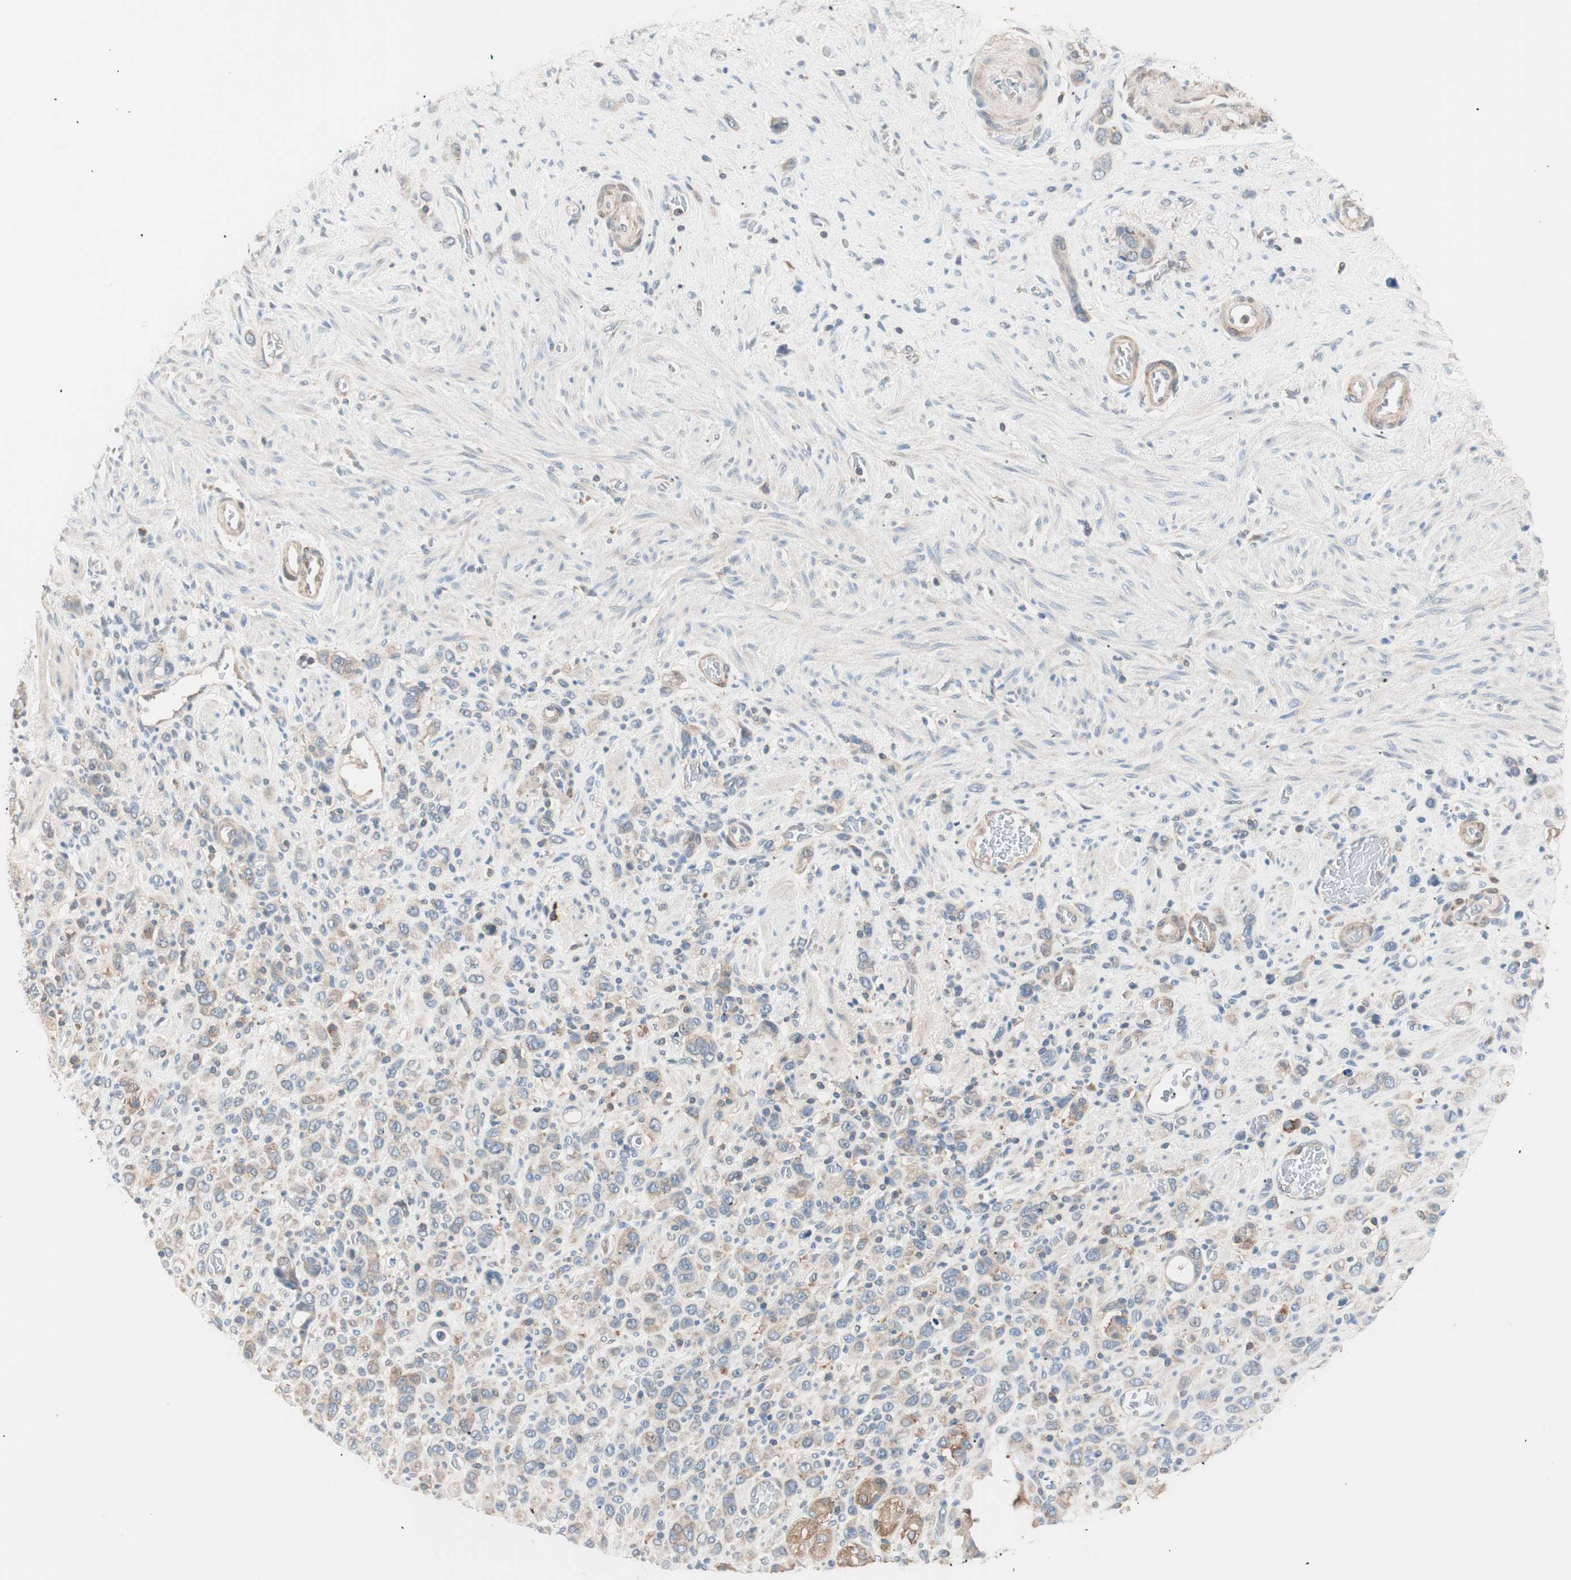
{"staining": {"intensity": "weak", "quantity": "25%-75%", "location": "cytoplasmic/membranous"}, "tissue": "stomach cancer", "cell_type": "Tumor cells", "image_type": "cancer", "snomed": [{"axis": "morphology", "description": "Normal tissue, NOS"}, {"axis": "morphology", "description": "Adenocarcinoma, NOS"}, {"axis": "morphology", "description": "Adenocarcinoma, High grade"}, {"axis": "topography", "description": "Stomach, upper"}, {"axis": "topography", "description": "Stomach"}], "caption": "Human stomach high-grade adenocarcinoma stained for a protein (brown) demonstrates weak cytoplasmic/membranous positive positivity in approximately 25%-75% of tumor cells.", "gene": "RAD54B", "patient": {"sex": "female", "age": 65}}